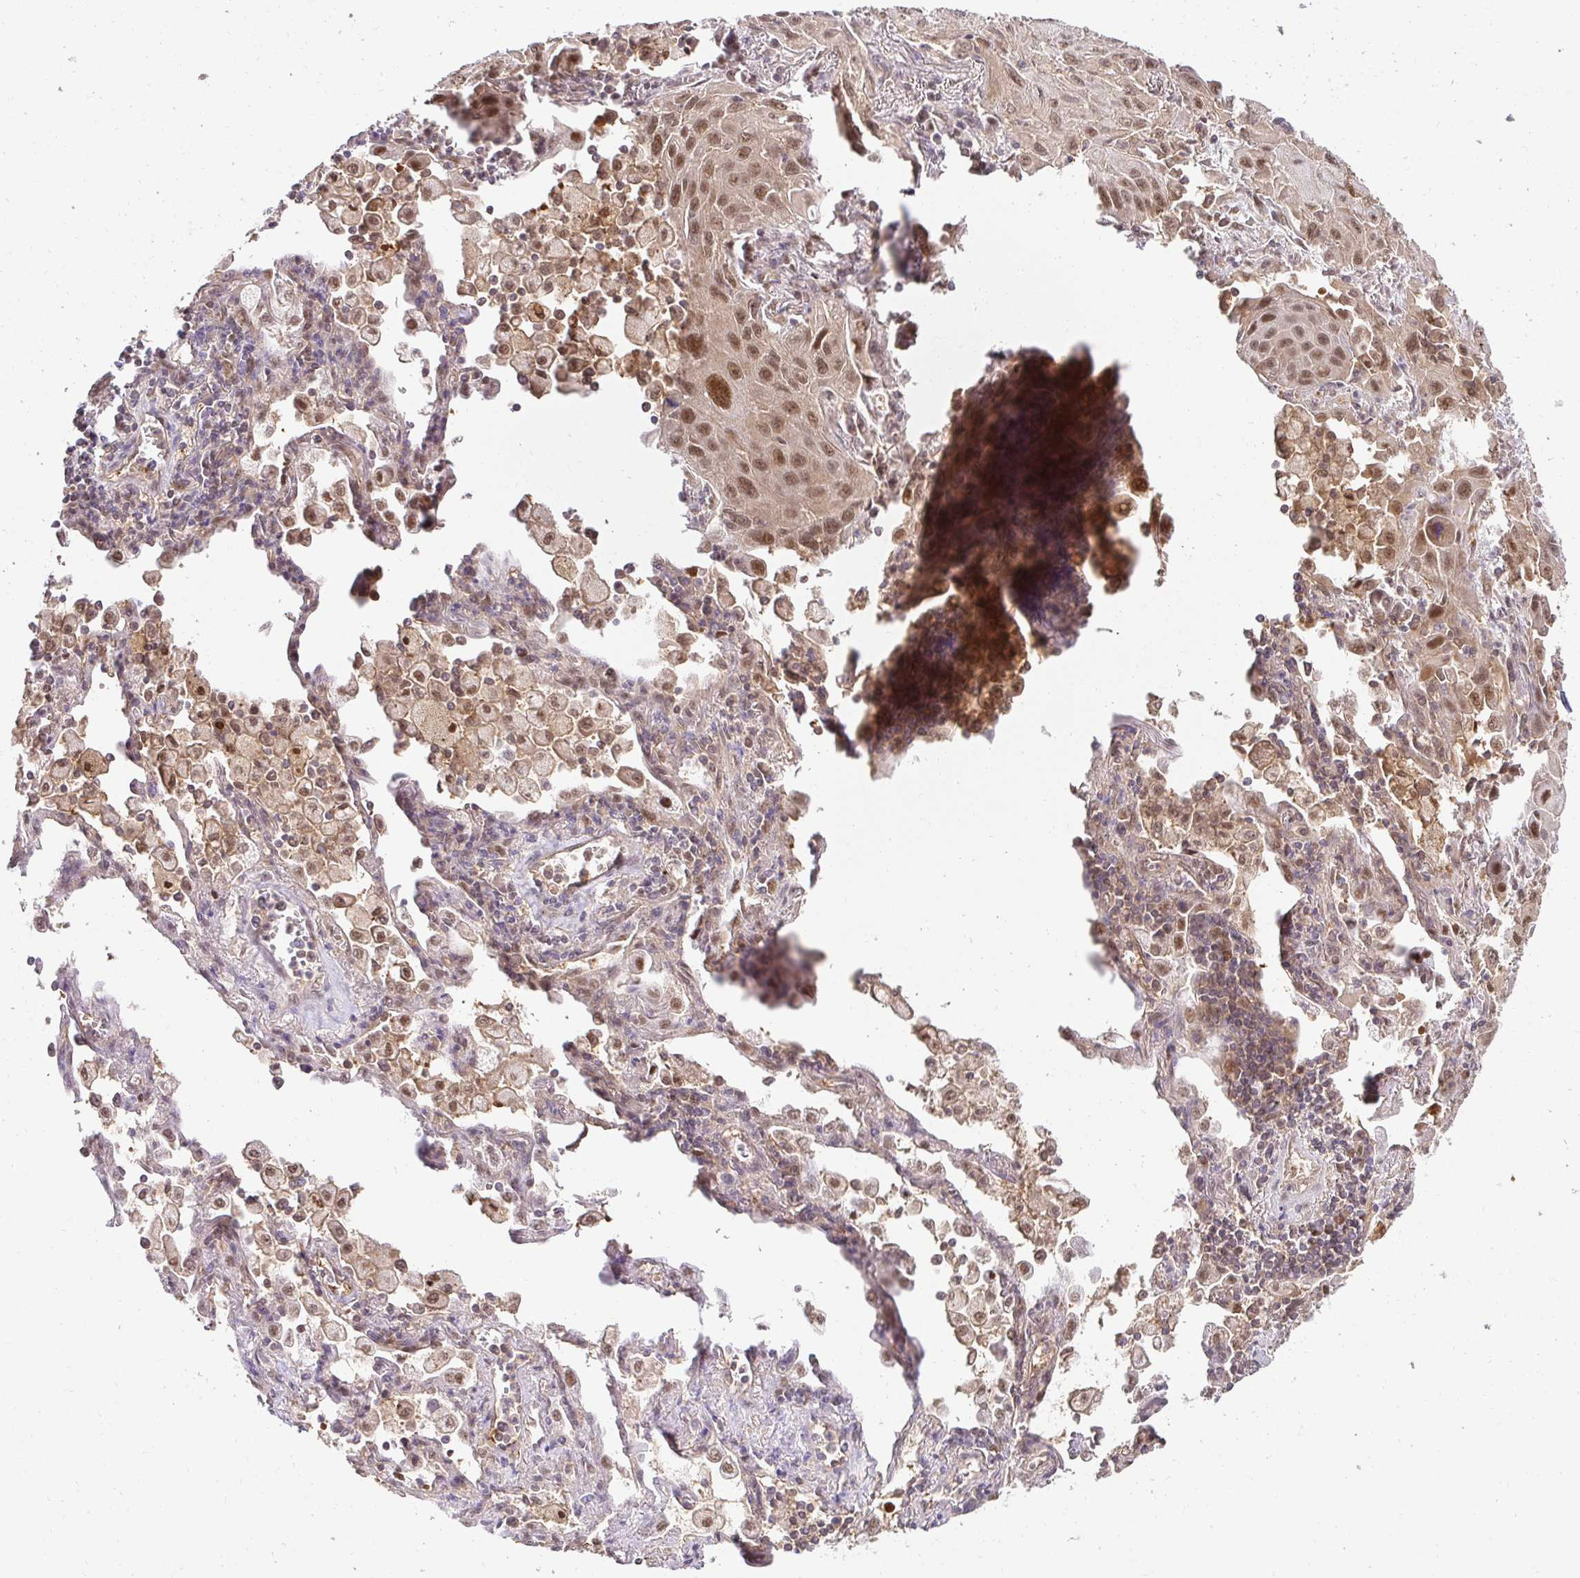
{"staining": {"intensity": "moderate", "quantity": ">75%", "location": "cytoplasmic/membranous,nuclear"}, "tissue": "lung cancer", "cell_type": "Tumor cells", "image_type": "cancer", "snomed": [{"axis": "morphology", "description": "Squamous cell carcinoma, NOS"}, {"axis": "topography", "description": "Lung"}], "caption": "Brown immunohistochemical staining in human lung cancer (squamous cell carcinoma) reveals moderate cytoplasmic/membranous and nuclear positivity in approximately >75% of tumor cells.", "gene": "PSMA4", "patient": {"sex": "male", "age": 79}}